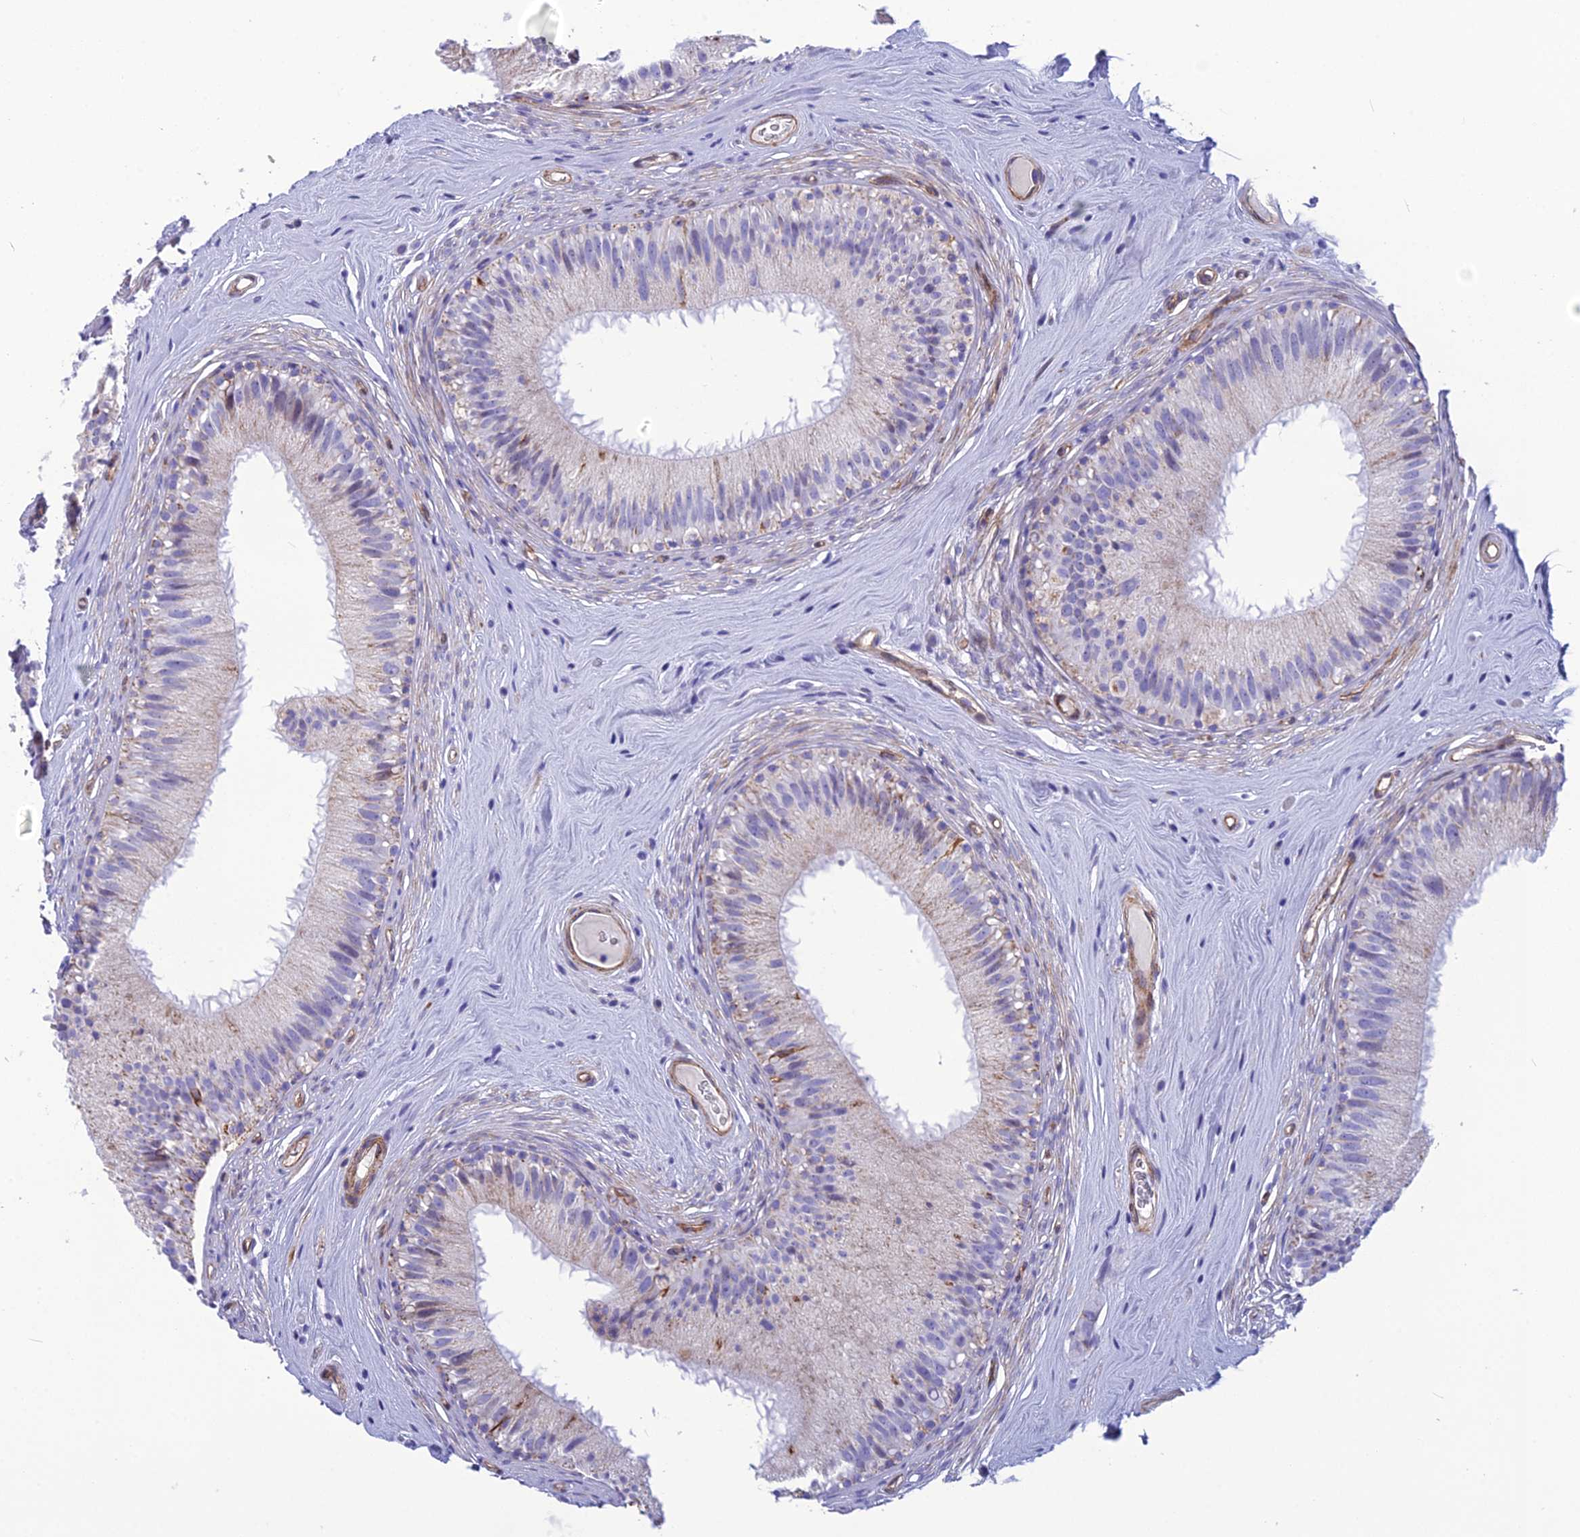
{"staining": {"intensity": "moderate", "quantity": "<25%", "location": "cytoplasmic/membranous"}, "tissue": "epididymis", "cell_type": "Glandular cells", "image_type": "normal", "snomed": [{"axis": "morphology", "description": "Normal tissue, NOS"}, {"axis": "topography", "description": "Epididymis"}], "caption": "Immunohistochemistry photomicrograph of normal epididymis: human epididymis stained using immunohistochemistry demonstrates low levels of moderate protein expression localized specifically in the cytoplasmic/membranous of glandular cells, appearing as a cytoplasmic/membranous brown color.", "gene": "POMGNT1", "patient": {"sex": "male", "age": 45}}